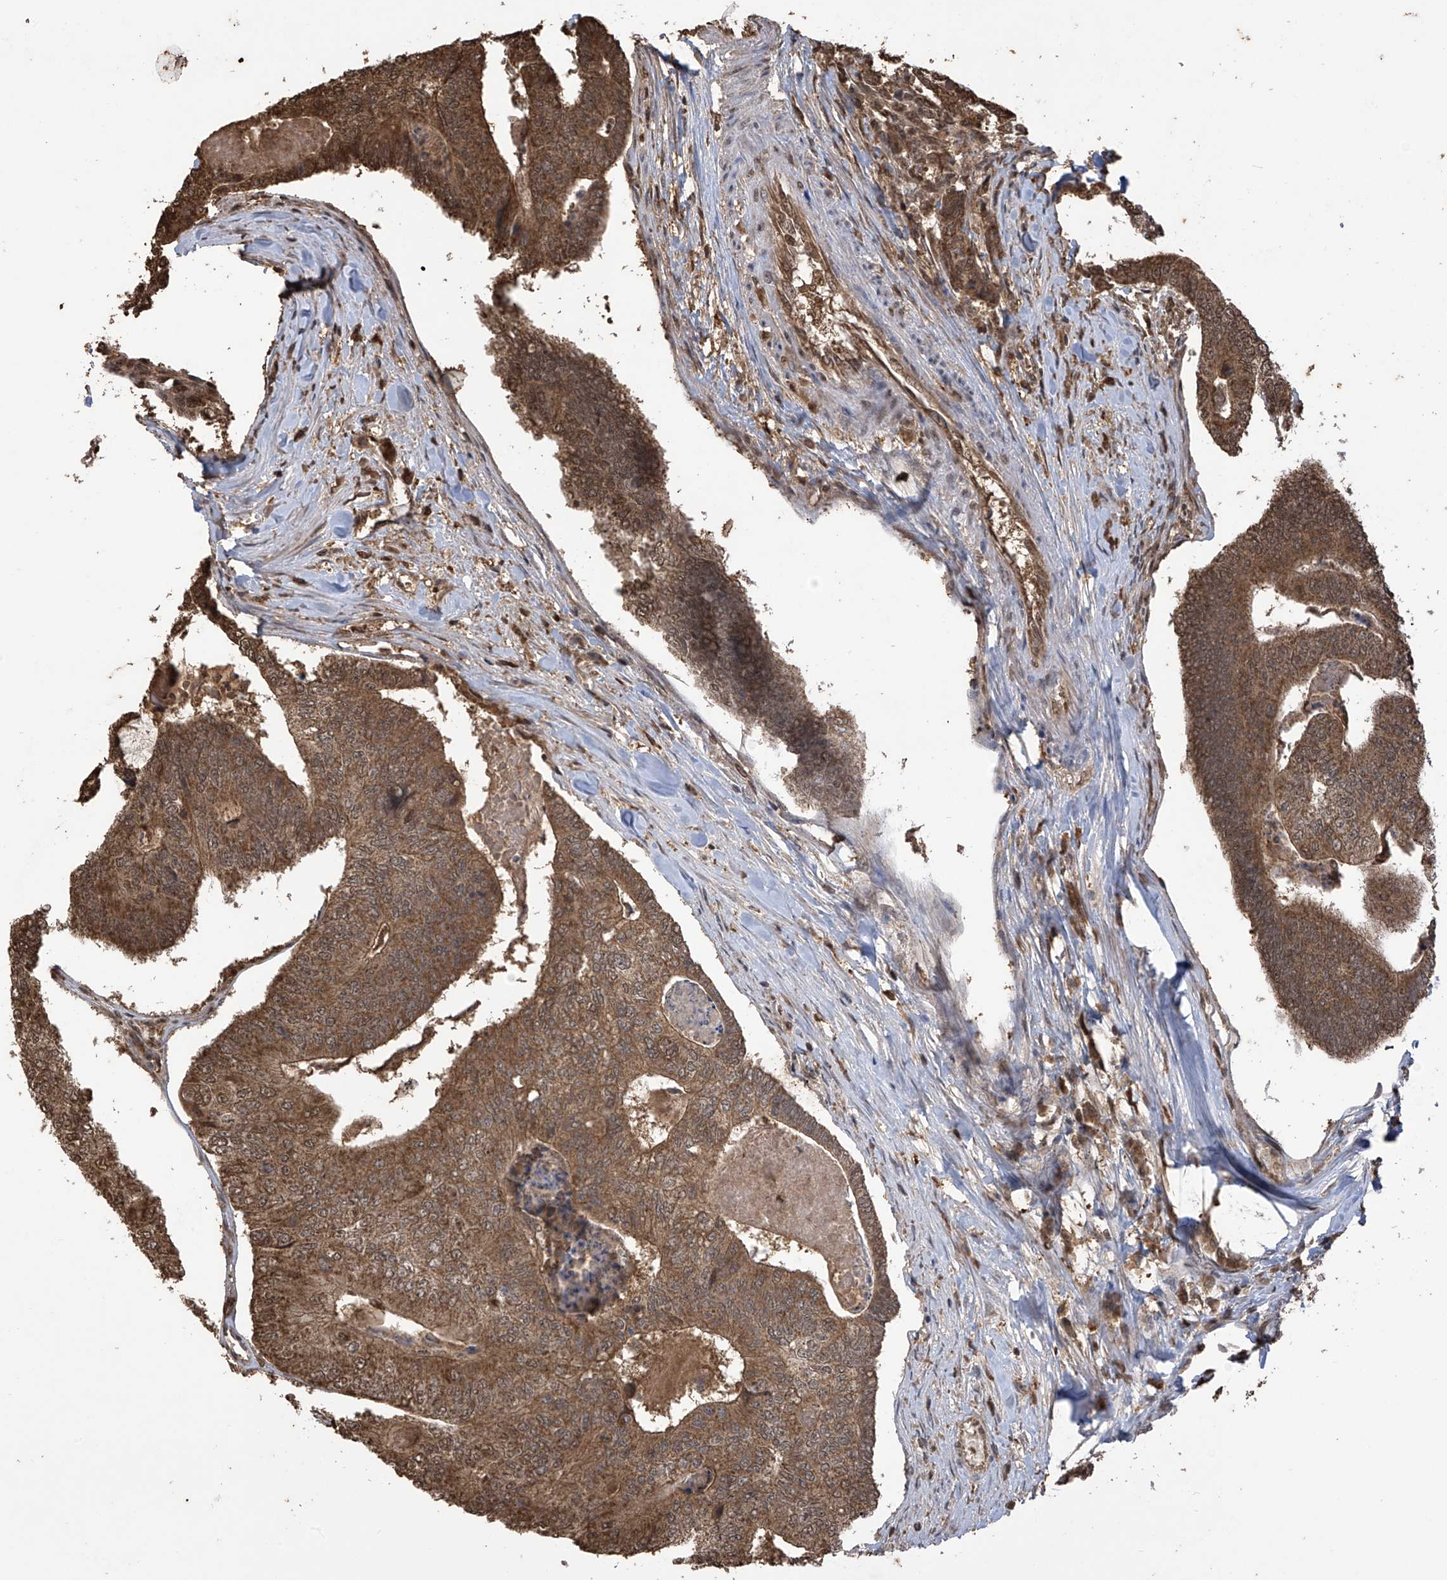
{"staining": {"intensity": "moderate", "quantity": ">75%", "location": "cytoplasmic/membranous,nuclear"}, "tissue": "colorectal cancer", "cell_type": "Tumor cells", "image_type": "cancer", "snomed": [{"axis": "morphology", "description": "Adenocarcinoma, NOS"}, {"axis": "topography", "description": "Colon"}], "caption": "This is a micrograph of immunohistochemistry staining of colorectal cancer, which shows moderate expression in the cytoplasmic/membranous and nuclear of tumor cells.", "gene": "PNPT1", "patient": {"sex": "female", "age": 67}}